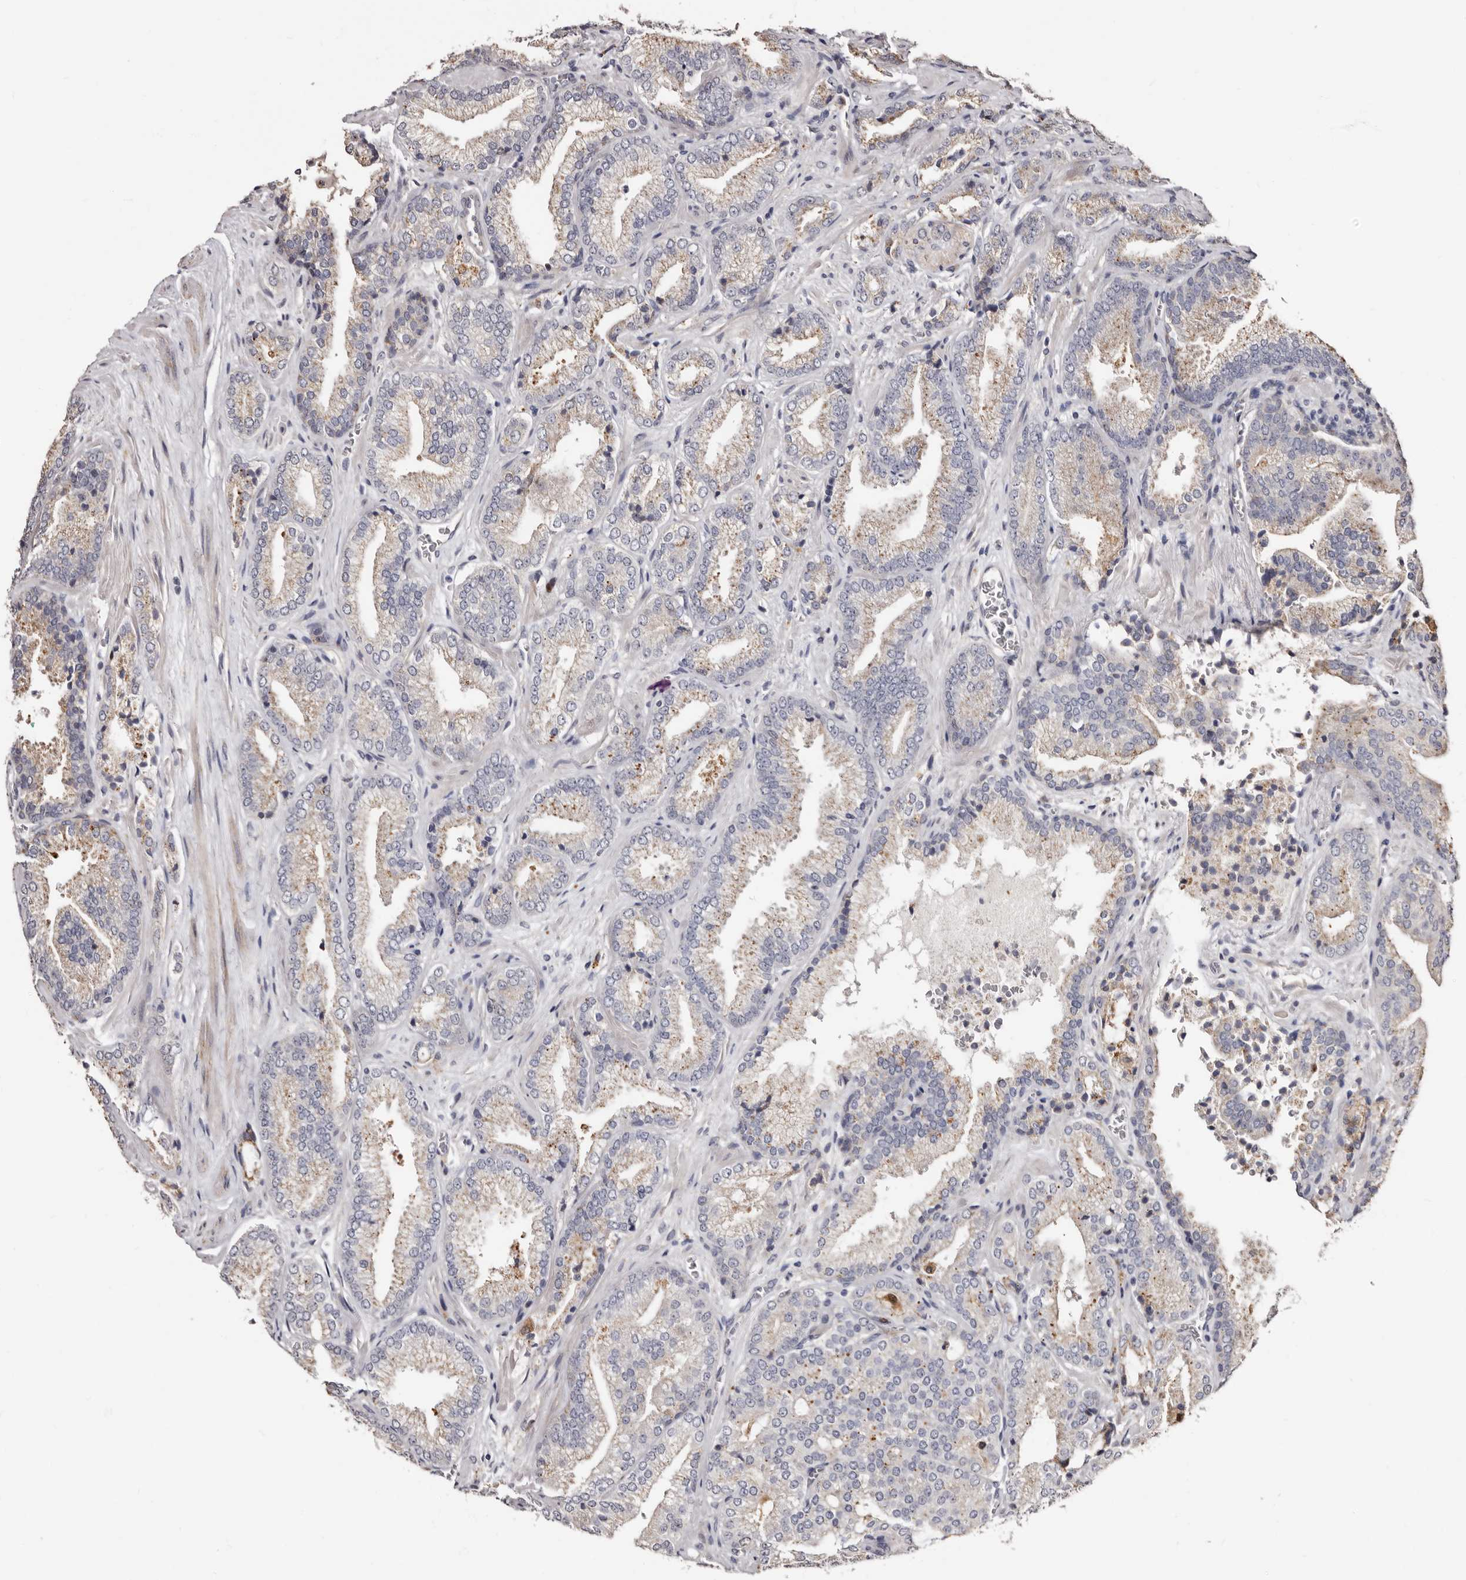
{"staining": {"intensity": "weak", "quantity": "25%-75%", "location": "cytoplasmic/membranous"}, "tissue": "prostate cancer", "cell_type": "Tumor cells", "image_type": "cancer", "snomed": [{"axis": "morphology", "description": "Adenocarcinoma, Low grade"}, {"axis": "topography", "description": "Prostate"}], "caption": "This histopathology image shows adenocarcinoma (low-grade) (prostate) stained with immunohistochemistry to label a protein in brown. The cytoplasmic/membranous of tumor cells show weak positivity for the protein. Nuclei are counter-stained blue.", "gene": "PTAFR", "patient": {"sex": "male", "age": 62}}